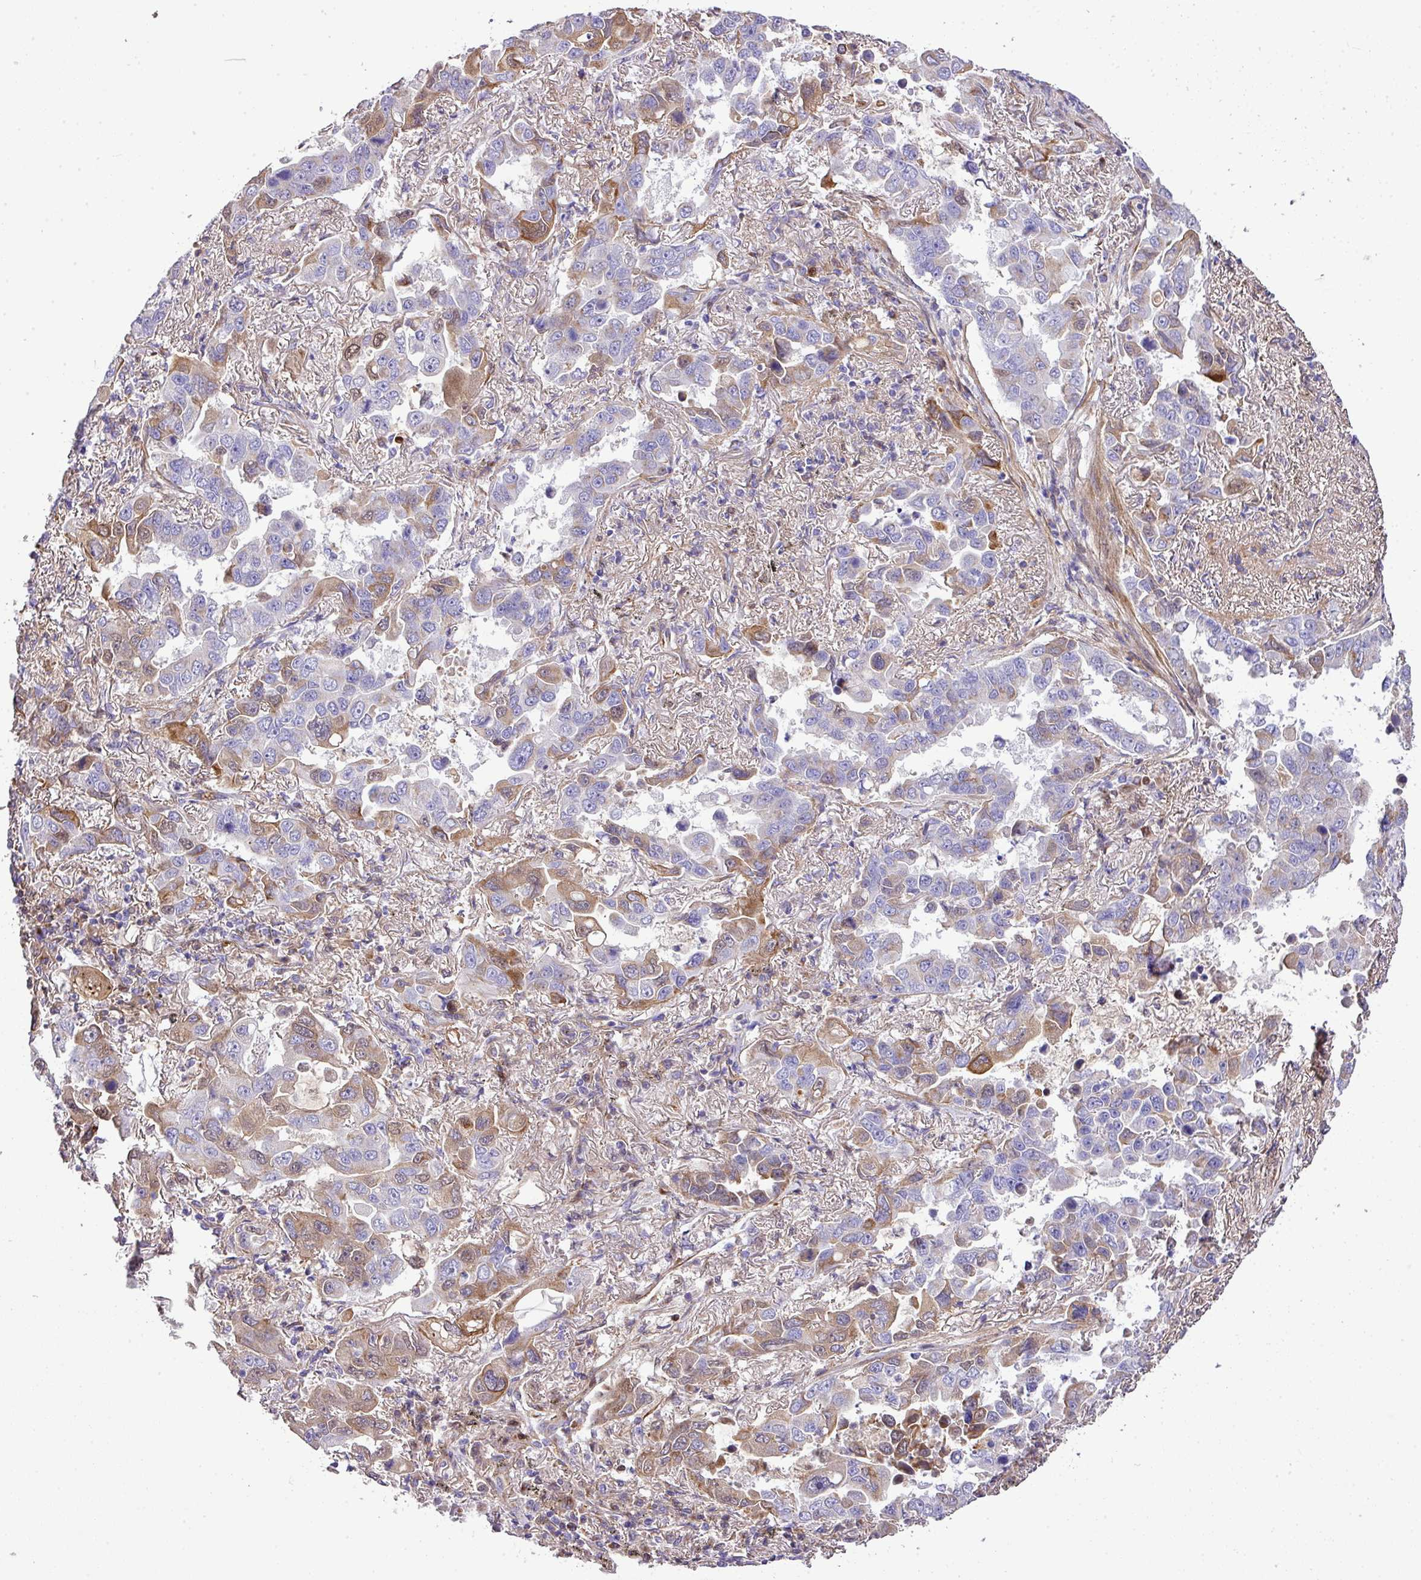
{"staining": {"intensity": "moderate", "quantity": "<25%", "location": "cytoplasmic/membranous"}, "tissue": "lung cancer", "cell_type": "Tumor cells", "image_type": "cancer", "snomed": [{"axis": "morphology", "description": "Adenocarcinoma, NOS"}, {"axis": "topography", "description": "Lung"}], "caption": "IHC of human lung adenocarcinoma reveals low levels of moderate cytoplasmic/membranous staining in about <25% of tumor cells.", "gene": "CTXN2", "patient": {"sex": "male", "age": 64}}